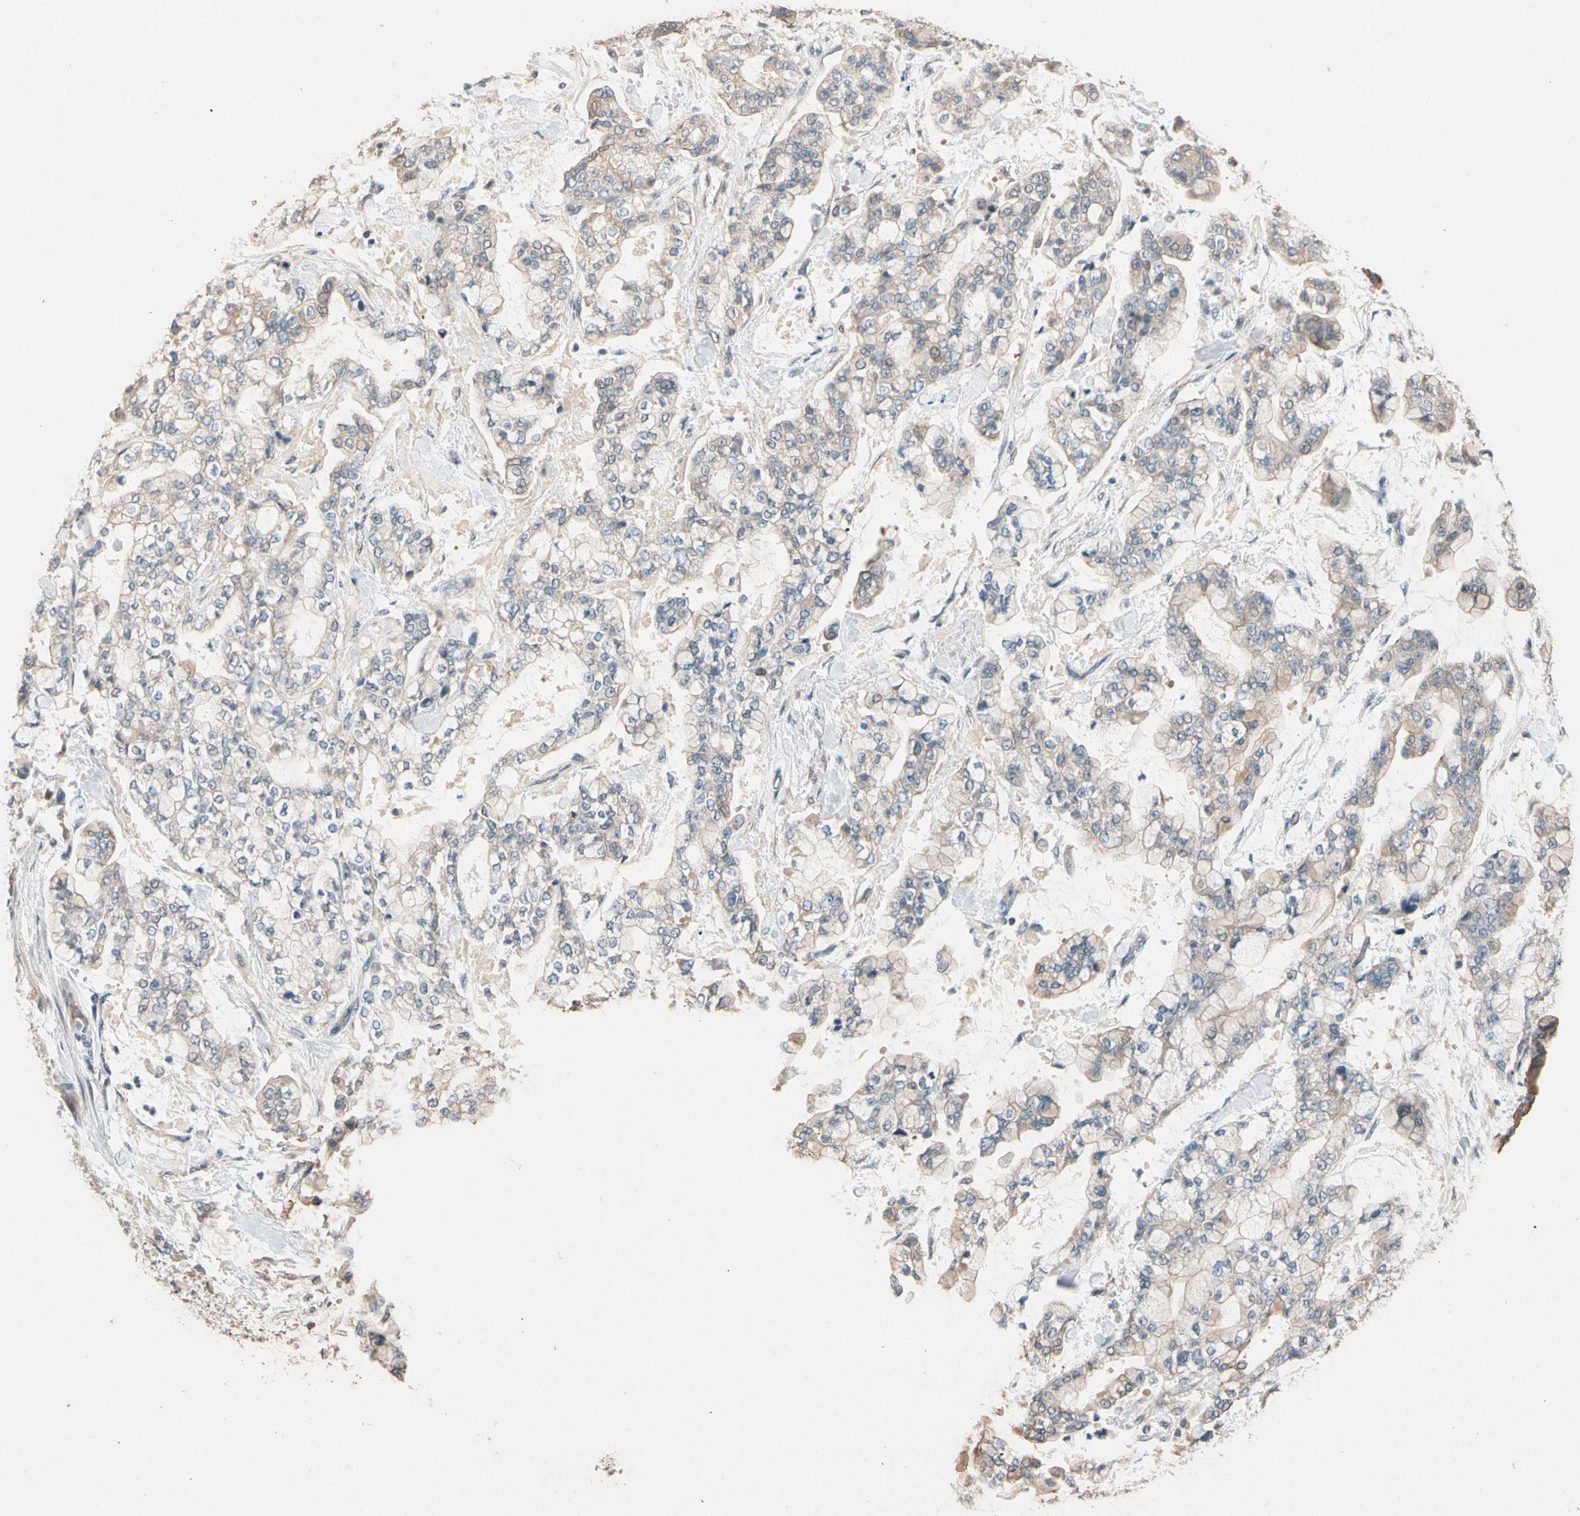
{"staining": {"intensity": "weak", "quantity": "25%-75%", "location": "cytoplasmic/membranous"}, "tissue": "stomach cancer", "cell_type": "Tumor cells", "image_type": "cancer", "snomed": [{"axis": "morphology", "description": "Normal tissue, NOS"}, {"axis": "morphology", "description": "Adenocarcinoma, NOS"}, {"axis": "topography", "description": "Stomach, upper"}, {"axis": "topography", "description": "Stomach"}], "caption": "This micrograph shows immunohistochemistry staining of human stomach cancer (adenocarcinoma), with low weak cytoplasmic/membranous expression in about 25%-75% of tumor cells.", "gene": "MAP3K7", "patient": {"sex": "male", "age": 76}}